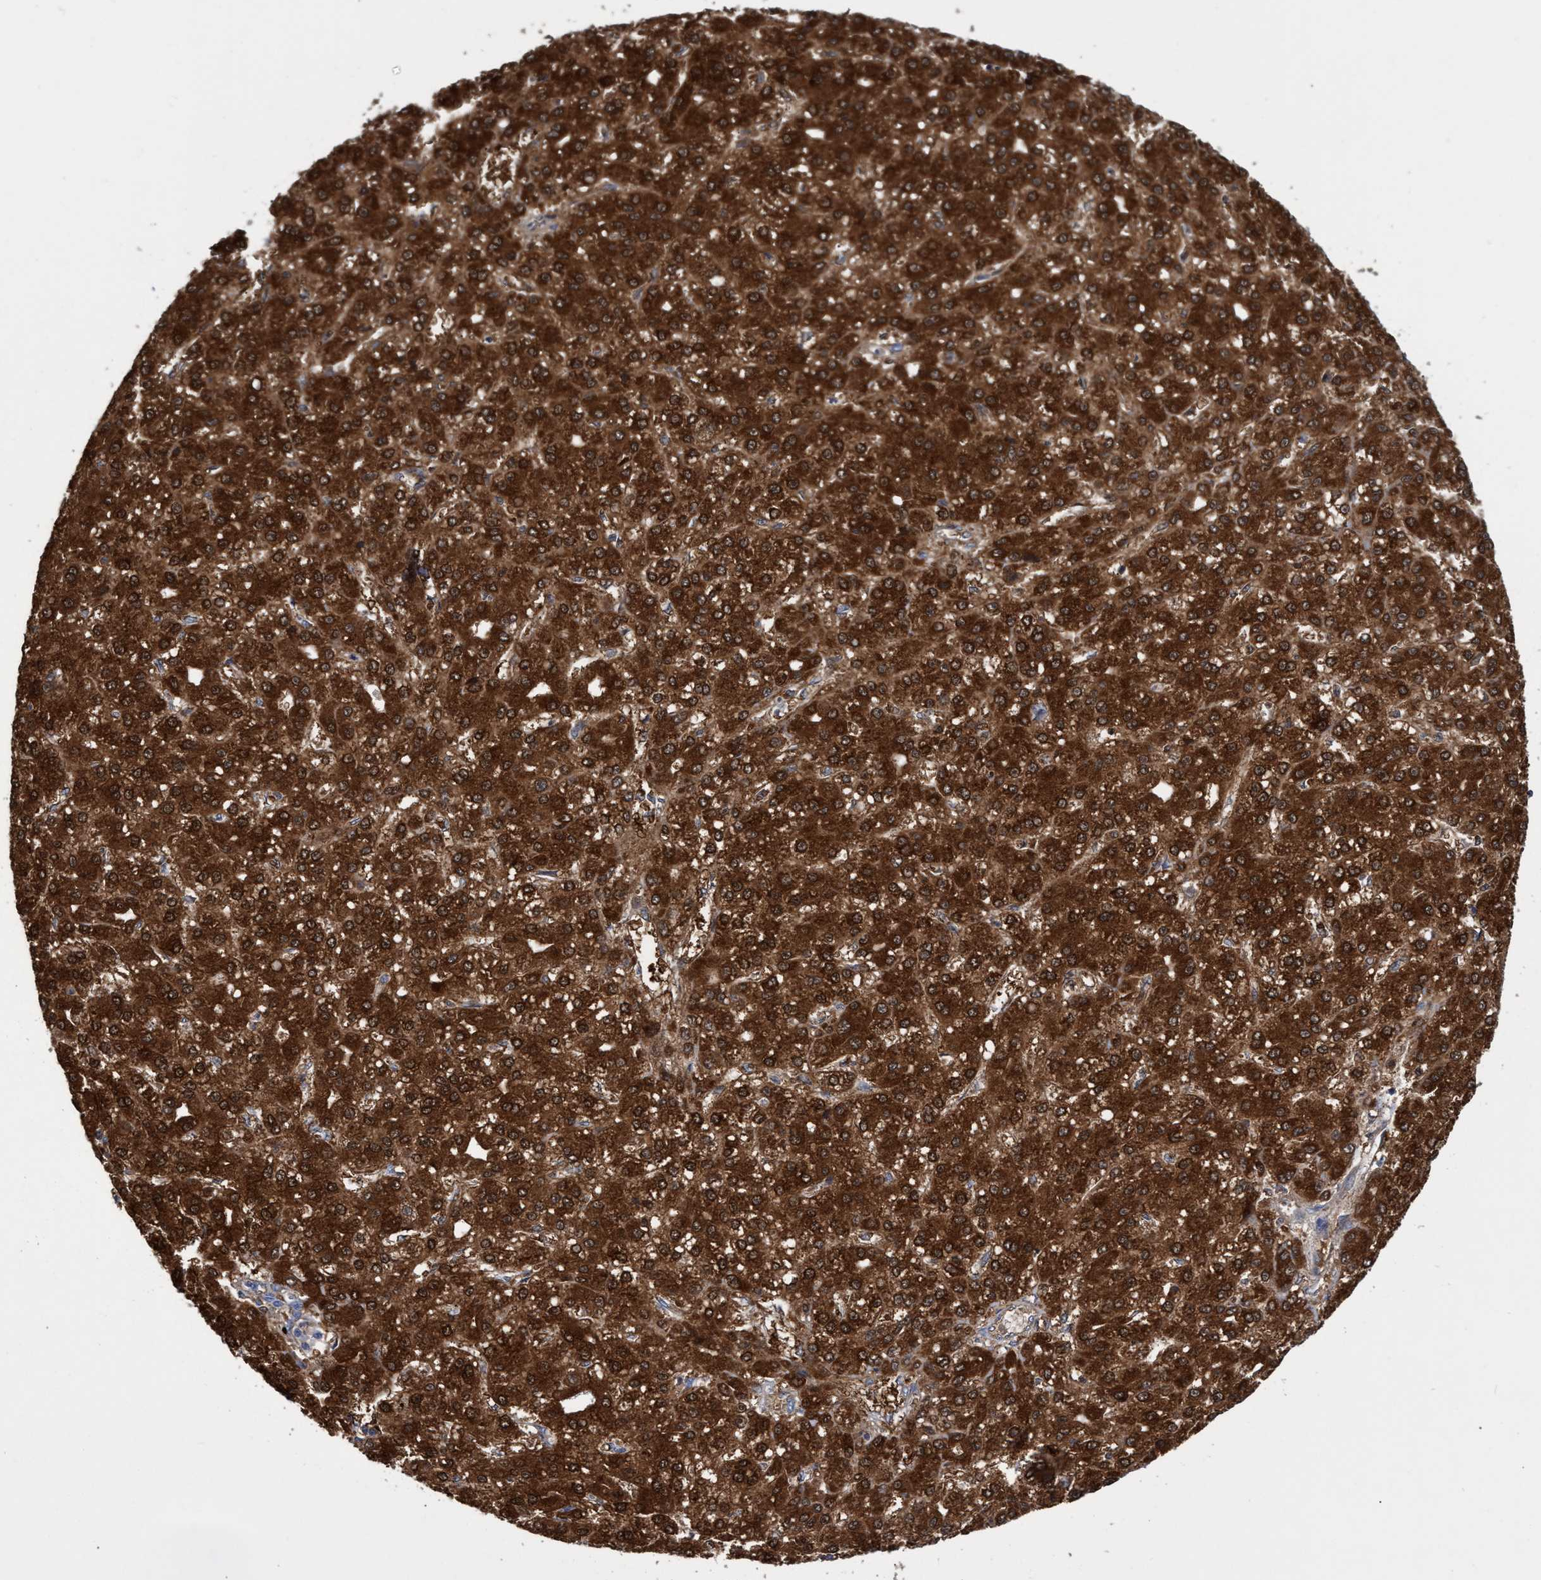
{"staining": {"intensity": "strong", "quantity": ">75%", "location": "cytoplasmic/membranous,nuclear"}, "tissue": "liver cancer", "cell_type": "Tumor cells", "image_type": "cancer", "snomed": [{"axis": "morphology", "description": "Carcinoma, Hepatocellular, NOS"}, {"axis": "topography", "description": "Liver"}], "caption": "The photomicrograph demonstrates staining of hepatocellular carcinoma (liver), revealing strong cytoplasmic/membranous and nuclear protein positivity (brown color) within tumor cells.", "gene": "PNPO", "patient": {"sex": "male", "age": 67}}